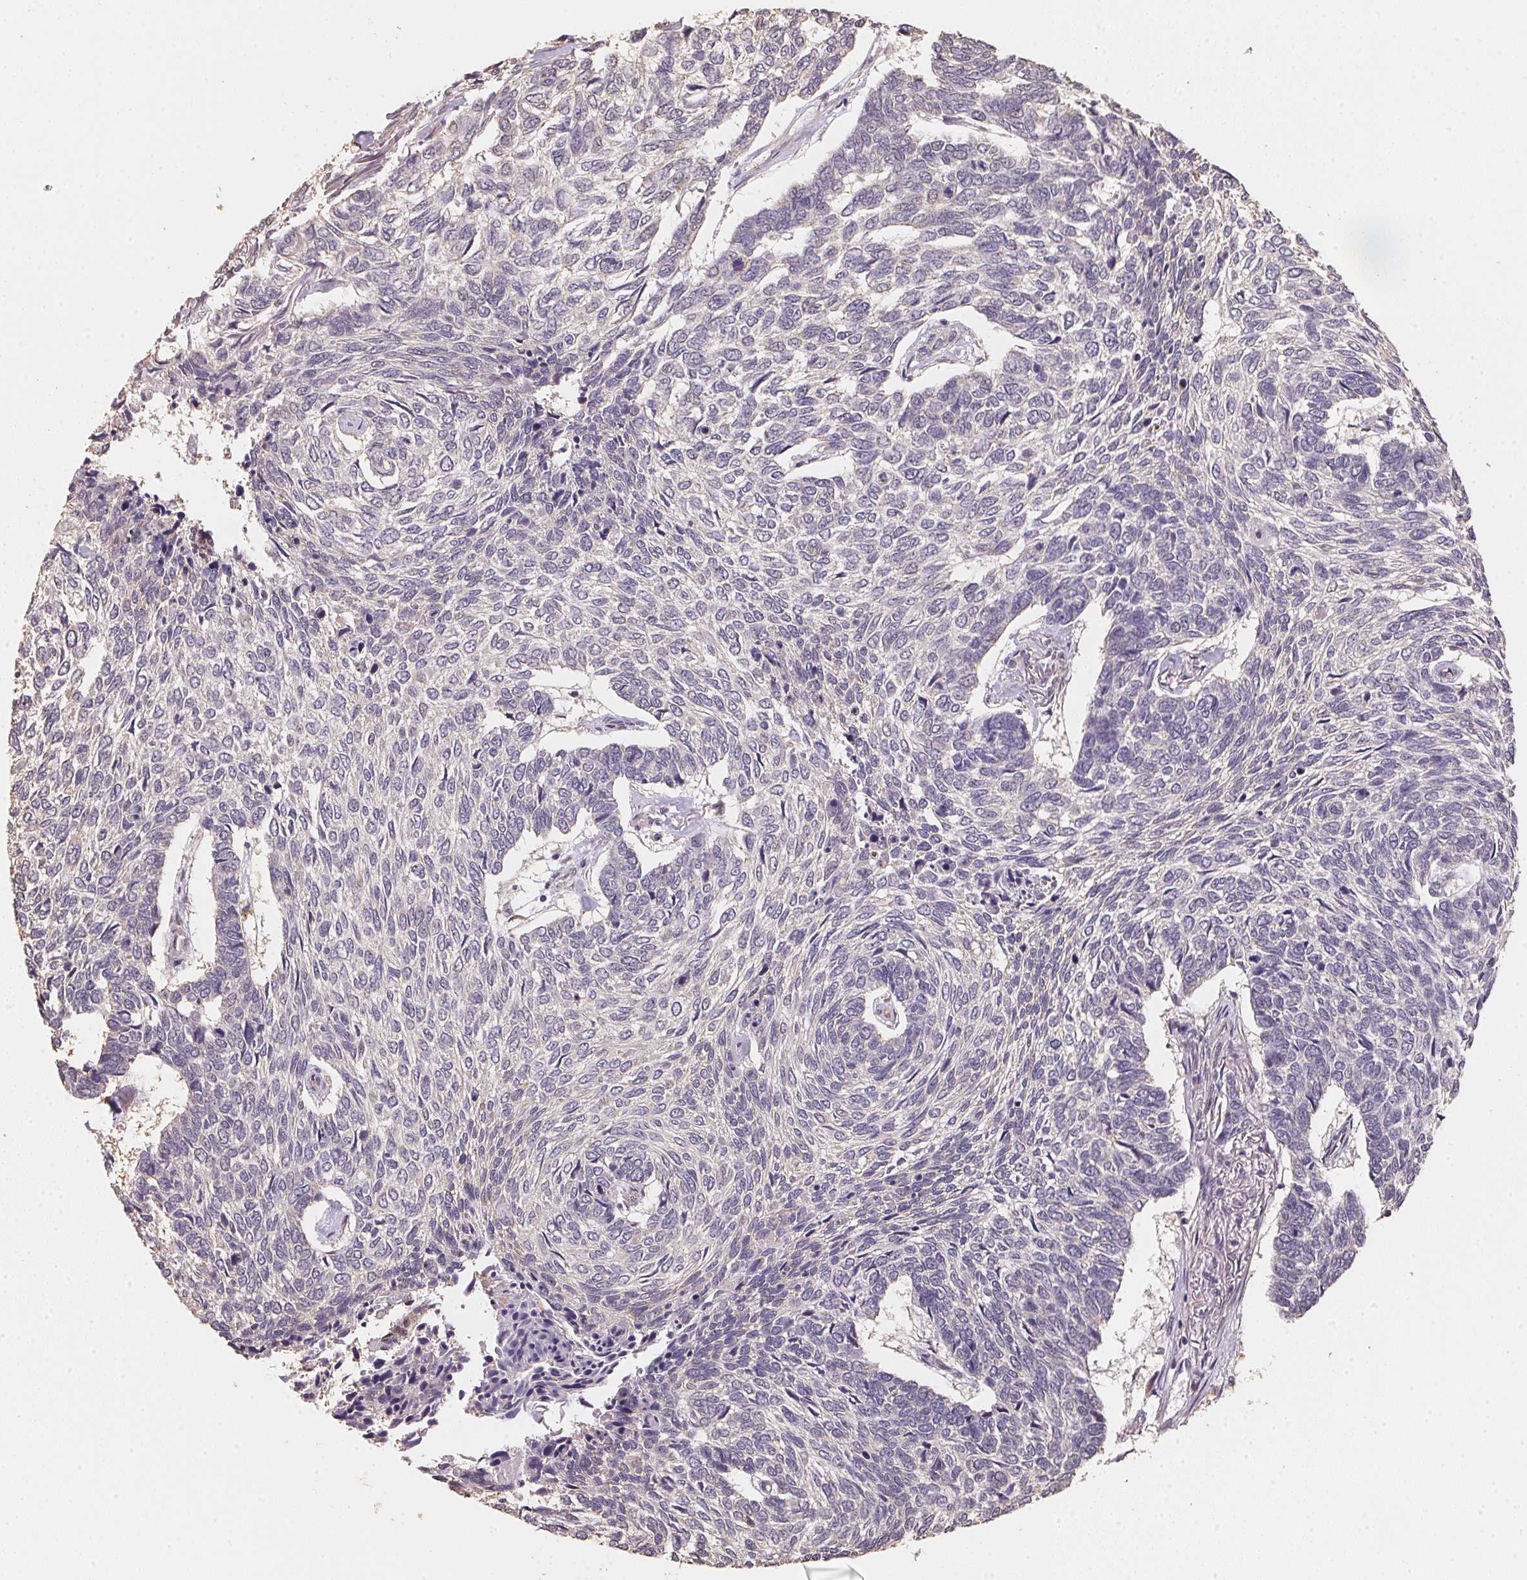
{"staining": {"intensity": "negative", "quantity": "none", "location": "none"}, "tissue": "skin cancer", "cell_type": "Tumor cells", "image_type": "cancer", "snomed": [{"axis": "morphology", "description": "Basal cell carcinoma"}, {"axis": "topography", "description": "Skin"}], "caption": "The micrograph displays no staining of tumor cells in skin cancer.", "gene": "TMEM222", "patient": {"sex": "female", "age": 65}}